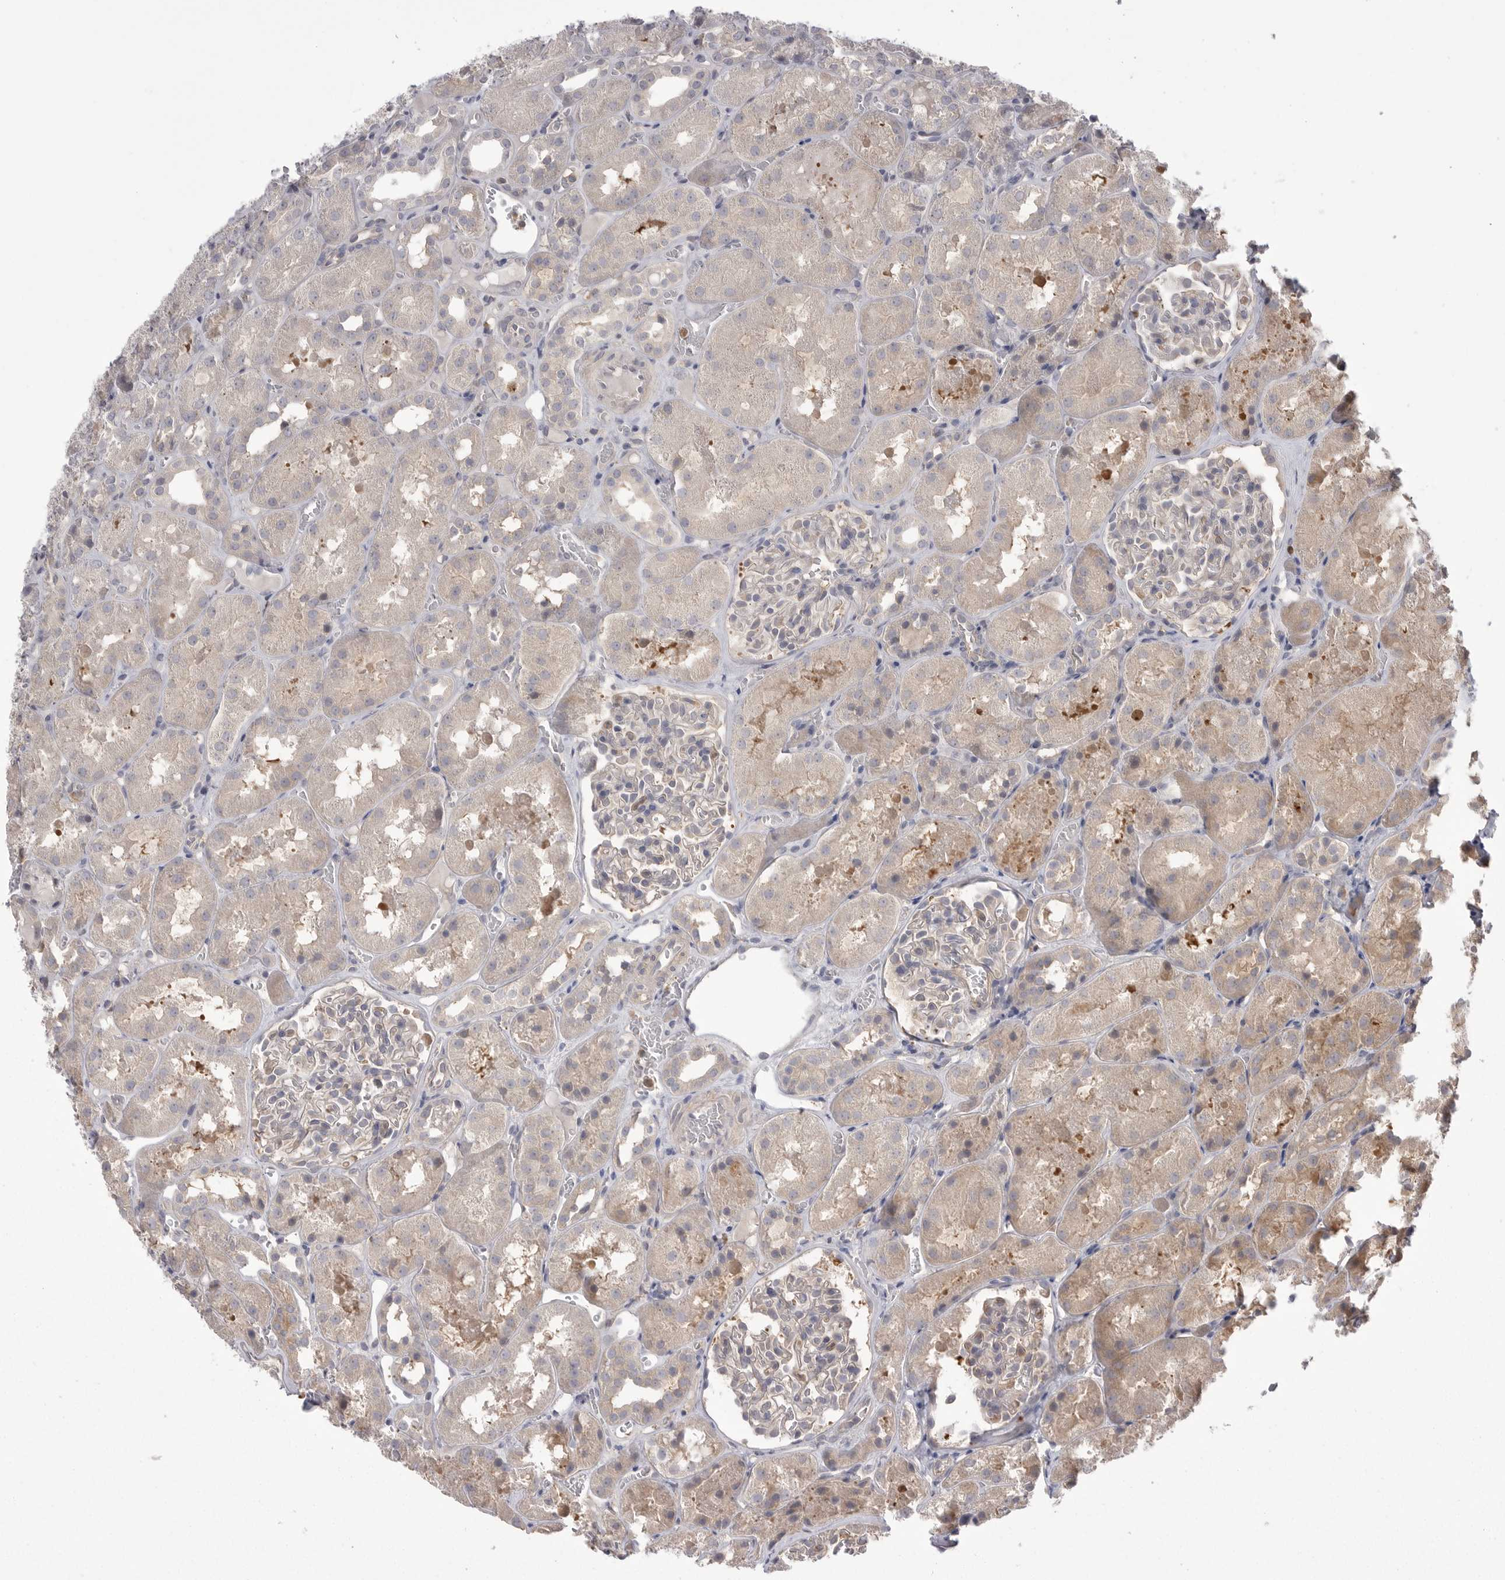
{"staining": {"intensity": "negative", "quantity": "none", "location": "none"}, "tissue": "kidney", "cell_type": "Cells in glomeruli", "image_type": "normal", "snomed": [{"axis": "morphology", "description": "Normal tissue, NOS"}, {"axis": "topography", "description": "Kidney"}], "caption": "DAB immunohistochemical staining of normal human kidney exhibits no significant staining in cells in glomeruli. (DAB IHC, high magnification).", "gene": "TOP2A", "patient": {"sex": "male", "age": 16}}